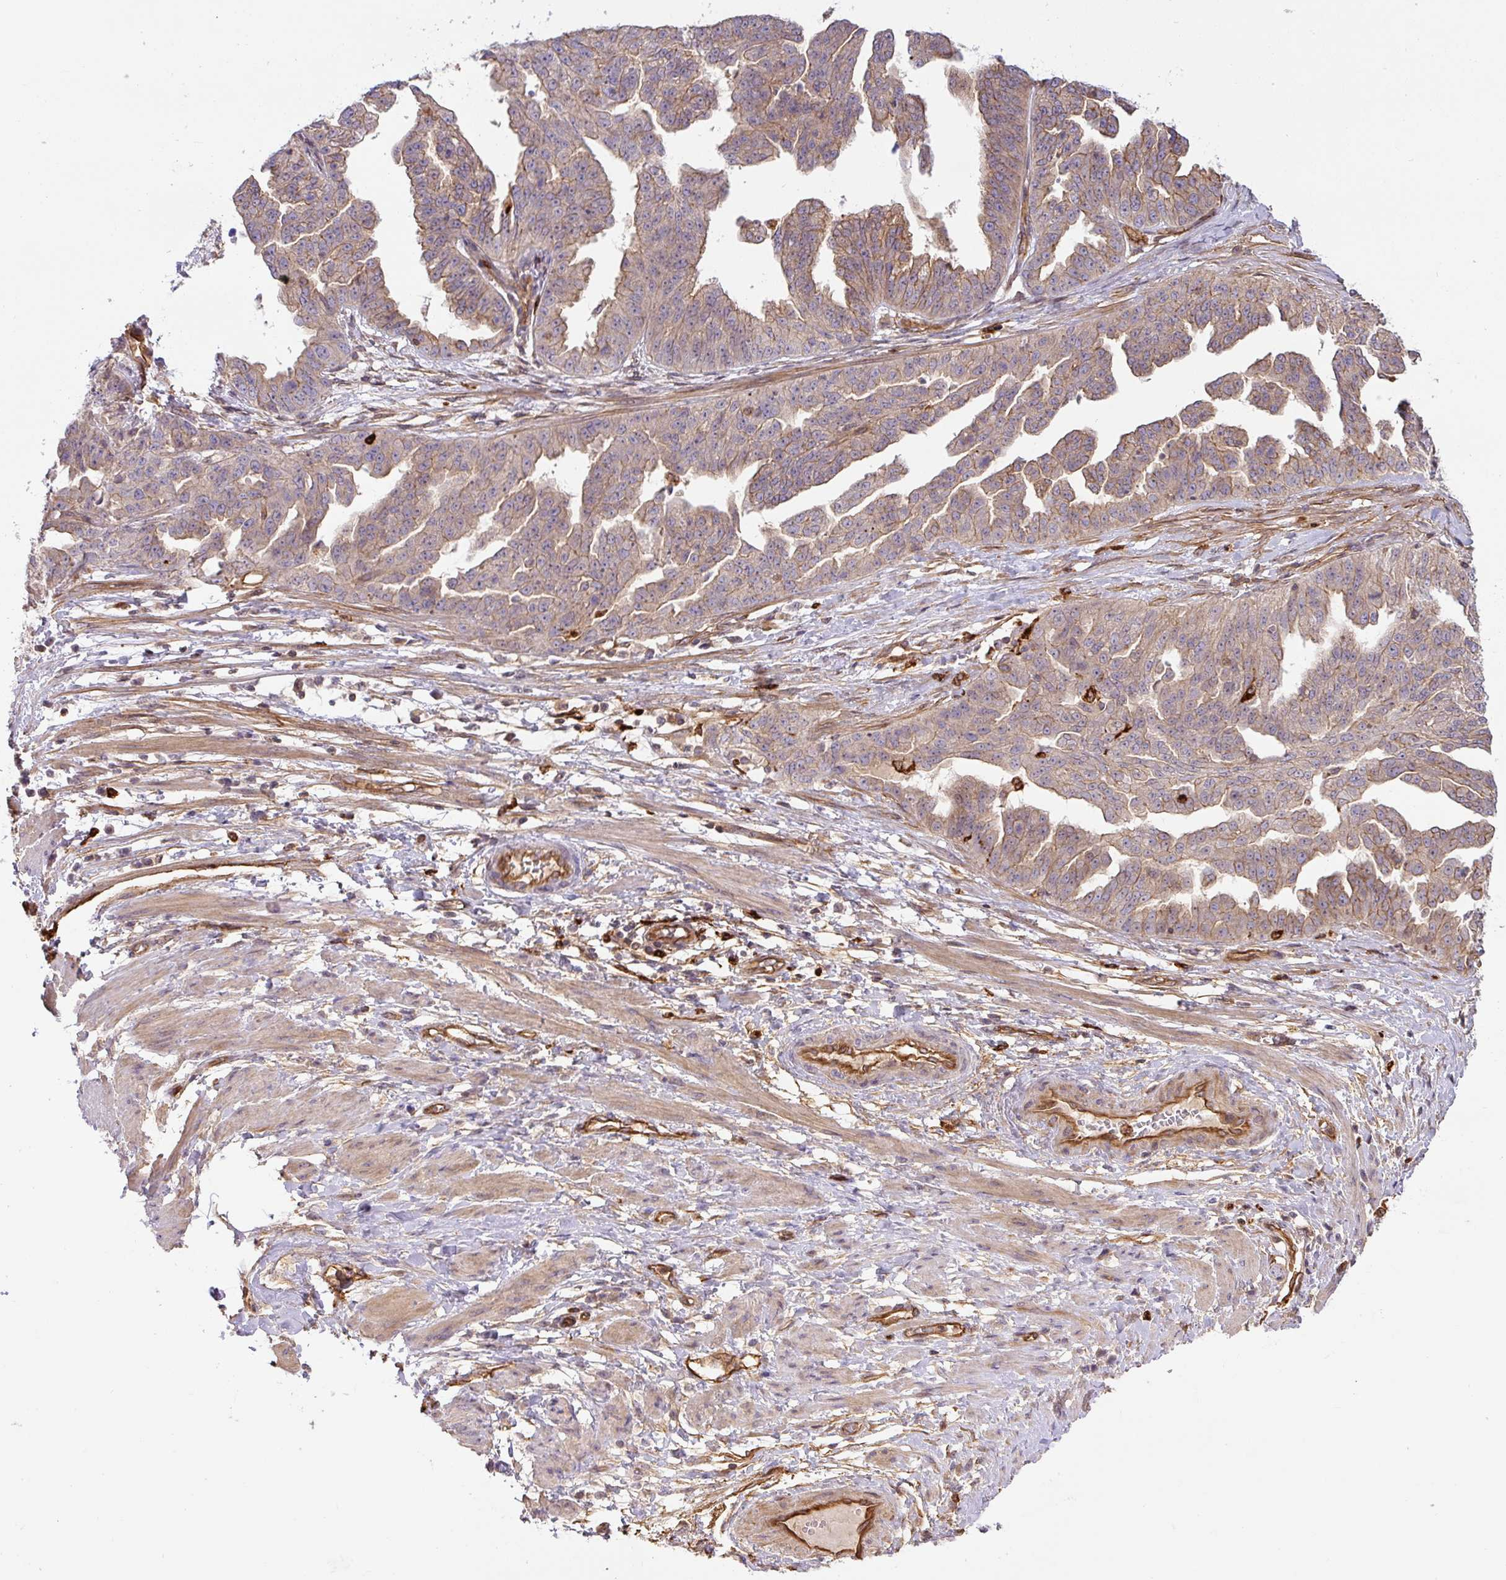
{"staining": {"intensity": "weak", "quantity": "25%-75%", "location": "cytoplasmic/membranous"}, "tissue": "ovarian cancer", "cell_type": "Tumor cells", "image_type": "cancer", "snomed": [{"axis": "morphology", "description": "Cystadenocarcinoma, serous, NOS"}, {"axis": "topography", "description": "Ovary"}], "caption": "Immunohistochemistry photomicrograph of neoplastic tissue: human ovarian serous cystadenocarcinoma stained using immunohistochemistry (IHC) shows low levels of weak protein expression localized specifically in the cytoplasmic/membranous of tumor cells, appearing as a cytoplasmic/membranous brown color.", "gene": "B3GALT5", "patient": {"sex": "female", "age": 58}}